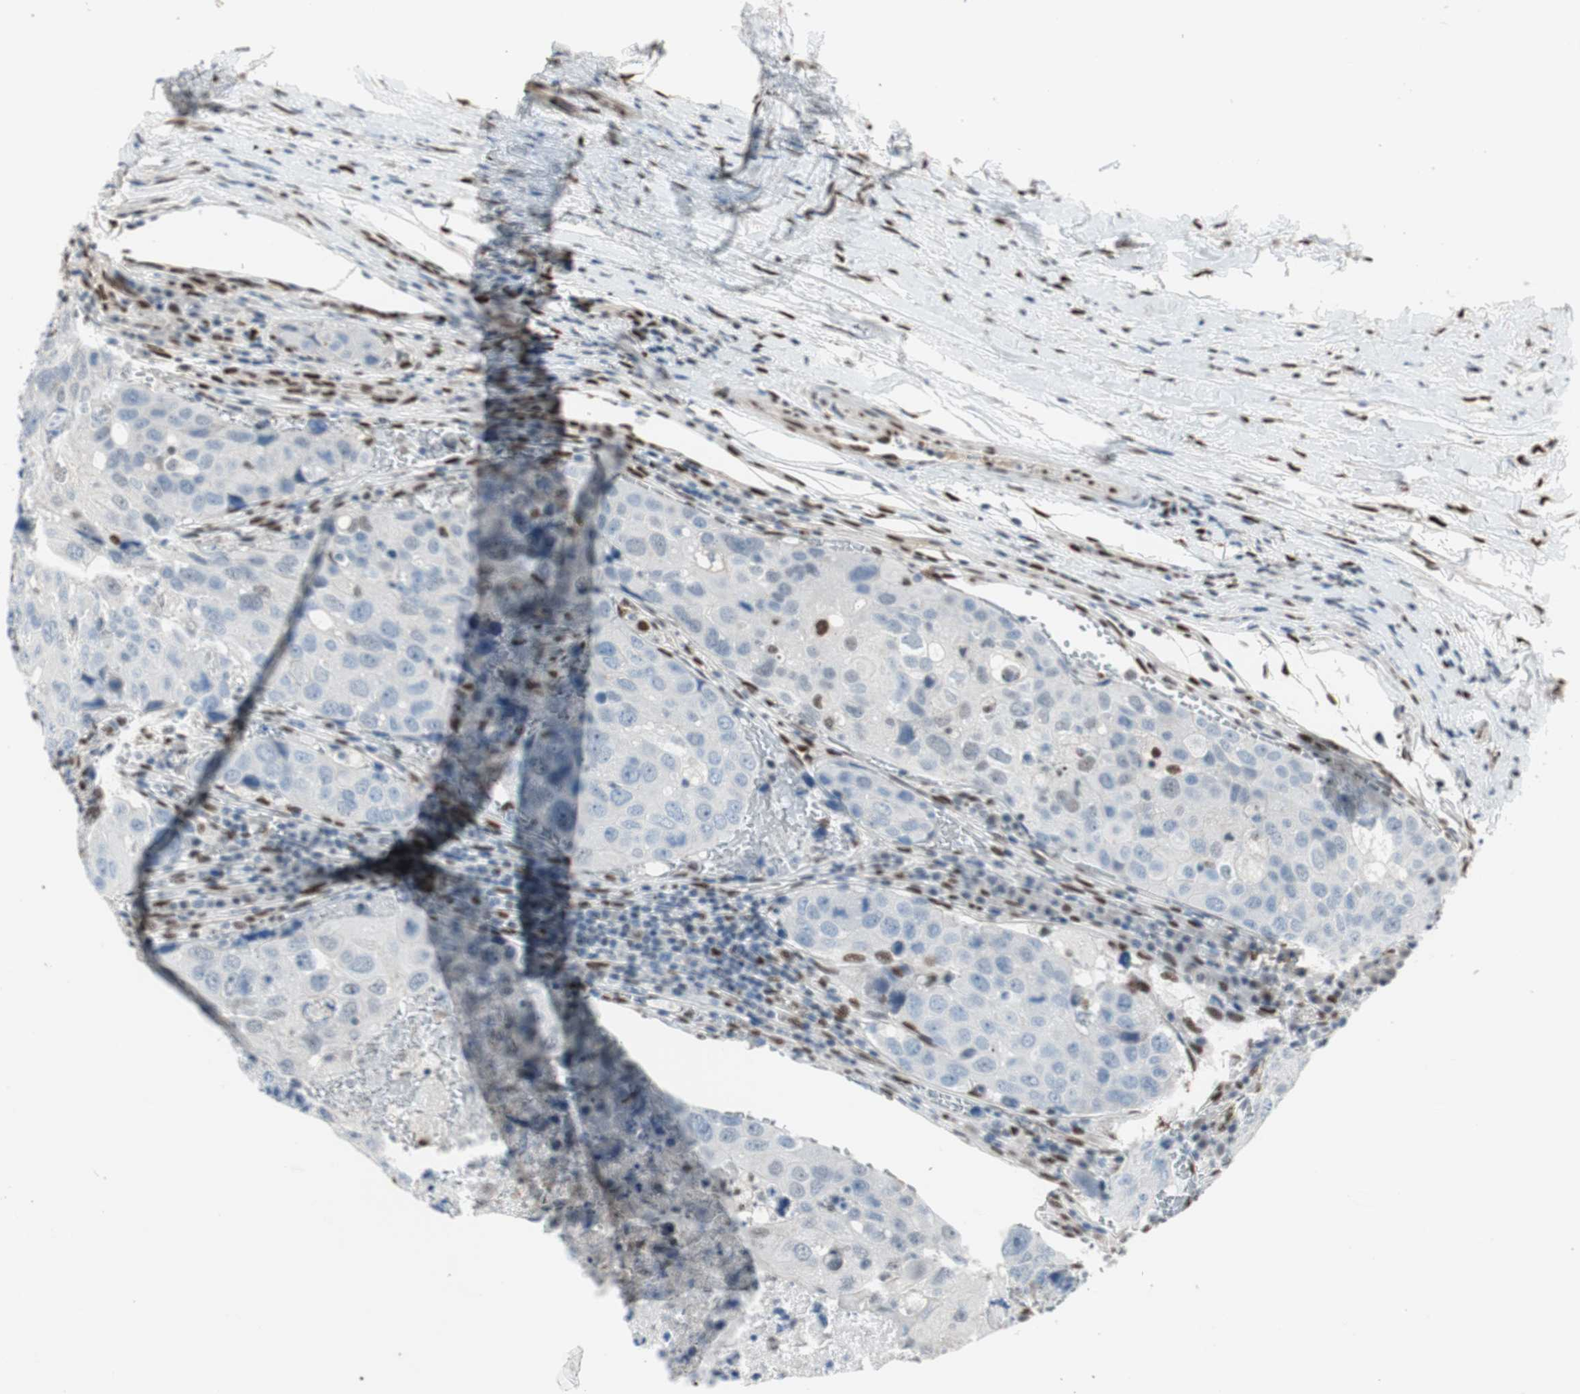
{"staining": {"intensity": "negative", "quantity": "none", "location": "none"}, "tissue": "urothelial cancer", "cell_type": "Tumor cells", "image_type": "cancer", "snomed": [{"axis": "morphology", "description": "Urothelial carcinoma, High grade"}, {"axis": "topography", "description": "Lymph node"}, {"axis": "topography", "description": "Urinary bladder"}], "caption": "IHC histopathology image of neoplastic tissue: high-grade urothelial carcinoma stained with DAB (3,3'-diaminobenzidine) exhibits no significant protein staining in tumor cells. (DAB (3,3'-diaminobenzidine) immunohistochemistry (IHC) with hematoxylin counter stain).", "gene": "PML", "patient": {"sex": "male", "age": 51}}